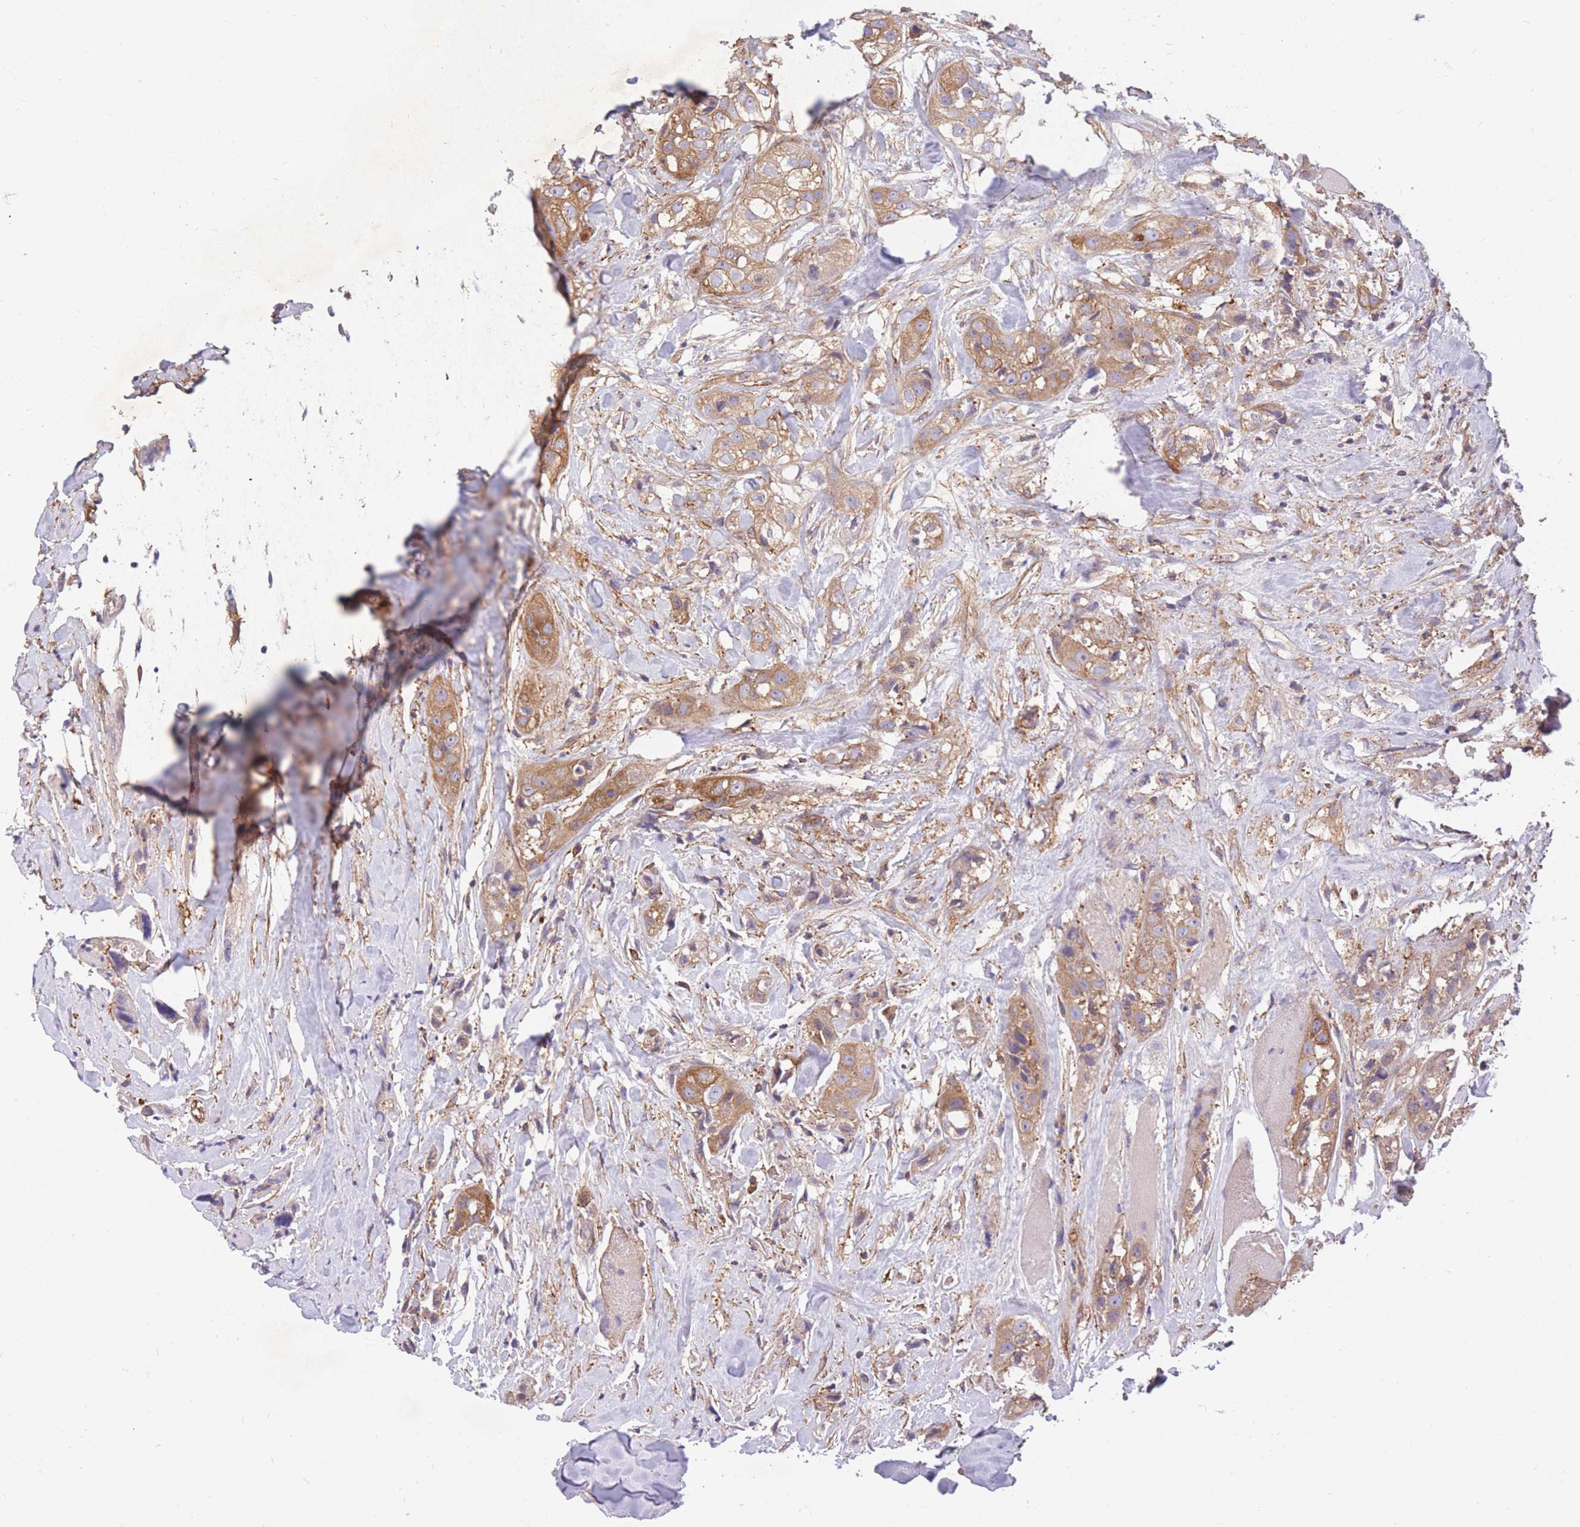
{"staining": {"intensity": "moderate", "quantity": ">75%", "location": "cytoplasmic/membranous"}, "tissue": "head and neck cancer", "cell_type": "Tumor cells", "image_type": "cancer", "snomed": [{"axis": "morphology", "description": "Normal tissue, NOS"}, {"axis": "morphology", "description": "Squamous cell carcinoma, NOS"}, {"axis": "topography", "description": "Skeletal muscle"}, {"axis": "topography", "description": "Head-Neck"}], "caption": "Immunohistochemistry (IHC) photomicrograph of head and neck cancer (squamous cell carcinoma) stained for a protein (brown), which exhibits medium levels of moderate cytoplasmic/membranous positivity in about >75% of tumor cells.", "gene": "GGA1", "patient": {"sex": "male", "age": 51}}